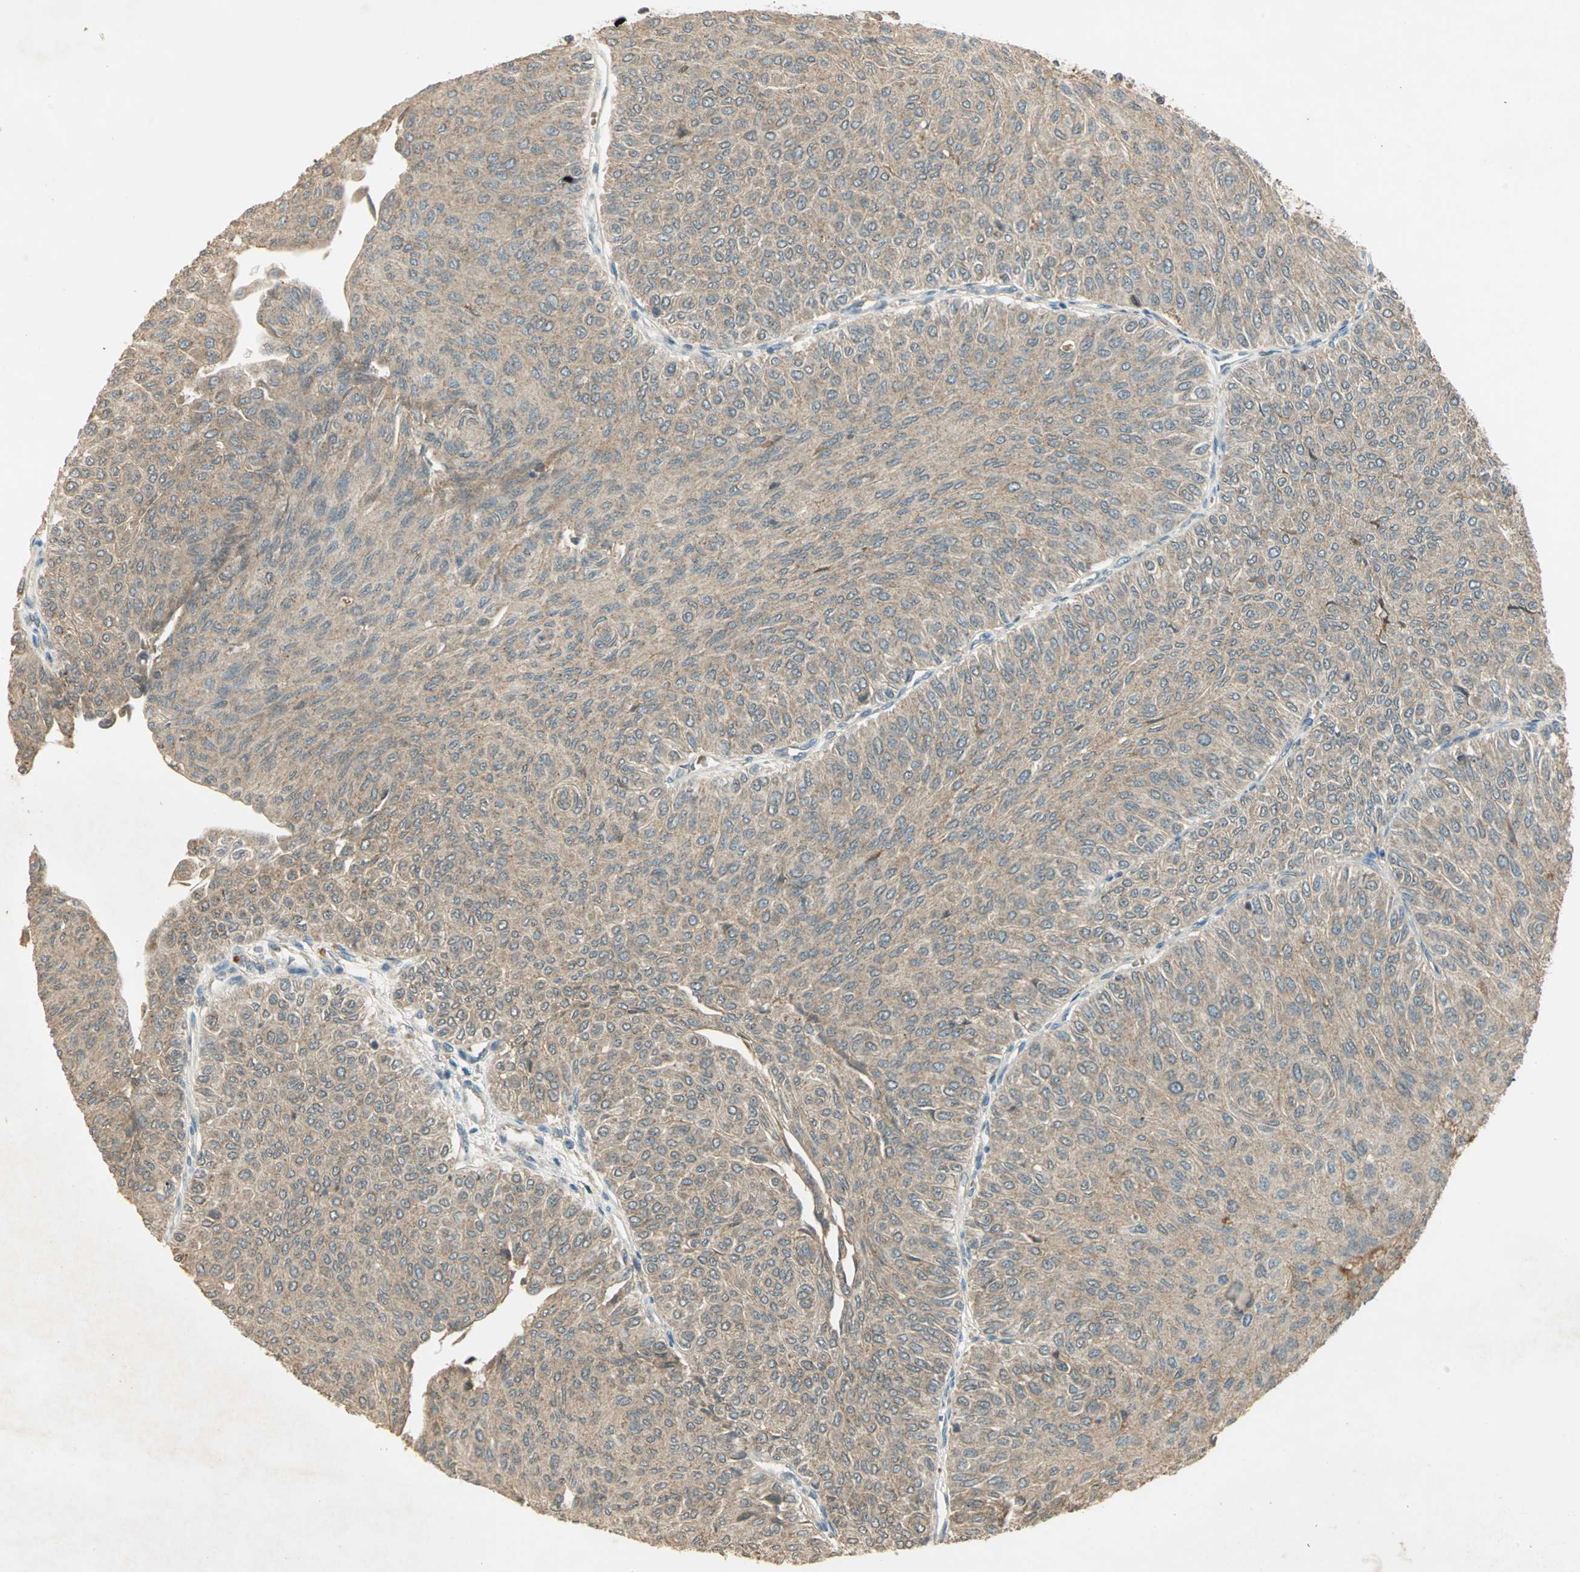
{"staining": {"intensity": "weak", "quantity": ">75%", "location": "cytoplasmic/membranous"}, "tissue": "urothelial cancer", "cell_type": "Tumor cells", "image_type": "cancer", "snomed": [{"axis": "morphology", "description": "Urothelial carcinoma, Low grade"}, {"axis": "topography", "description": "Urinary bladder"}], "caption": "About >75% of tumor cells in urothelial carcinoma (low-grade) exhibit weak cytoplasmic/membranous protein expression as visualized by brown immunohistochemical staining.", "gene": "KEAP1", "patient": {"sex": "male", "age": 78}}